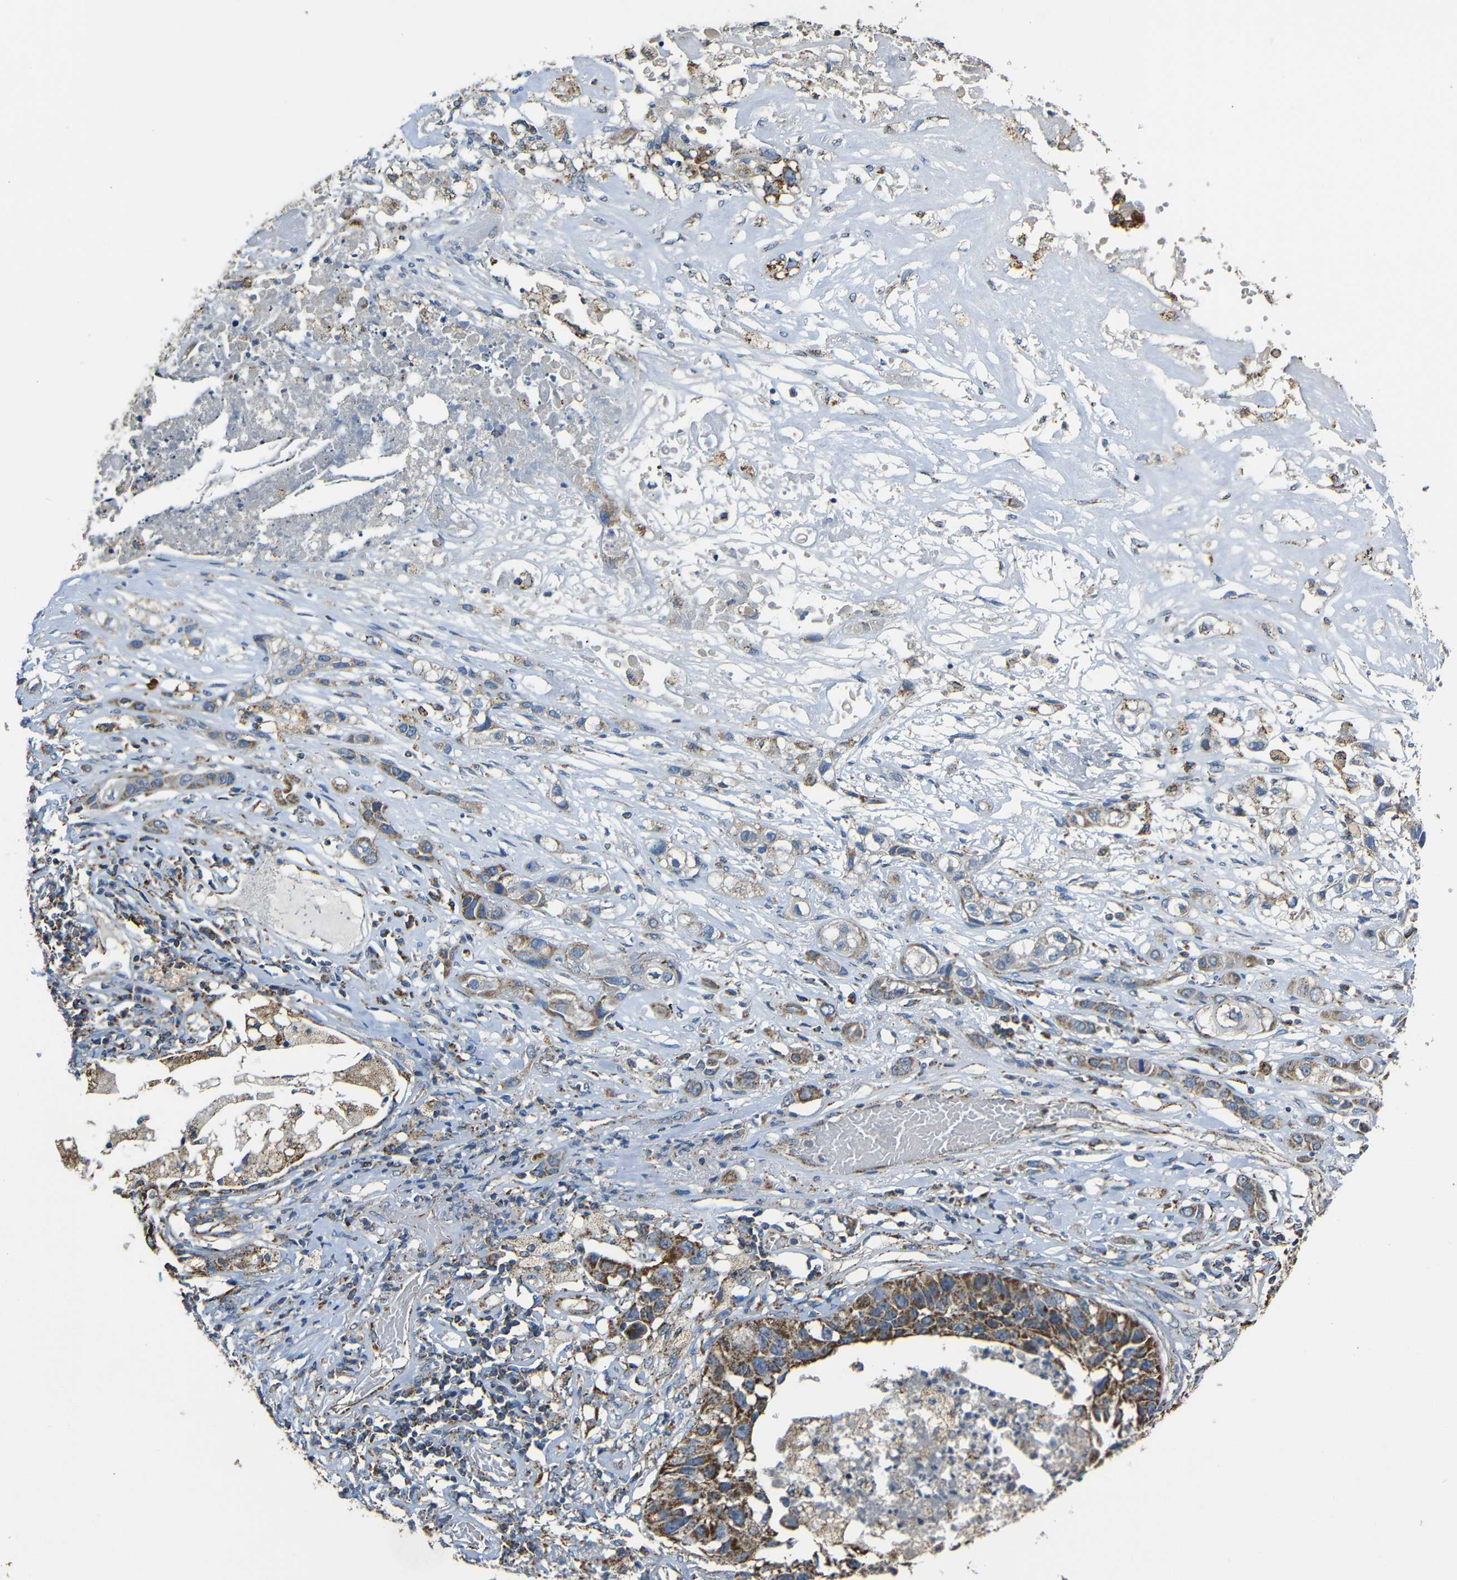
{"staining": {"intensity": "moderate", "quantity": ">75%", "location": "cytoplasmic/membranous"}, "tissue": "lung cancer", "cell_type": "Tumor cells", "image_type": "cancer", "snomed": [{"axis": "morphology", "description": "Squamous cell carcinoma, NOS"}, {"axis": "topography", "description": "Lung"}], "caption": "DAB (3,3'-diaminobenzidine) immunohistochemical staining of human squamous cell carcinoma (lung) shows moderate cytoplasmic/membranous protein expression in approximately >75% of tumor cells. (Brightfield microscopy of DAB IHC at high magnification).", "gene": "NR3C2", "patient": {"sex": "male", "age": 71}}